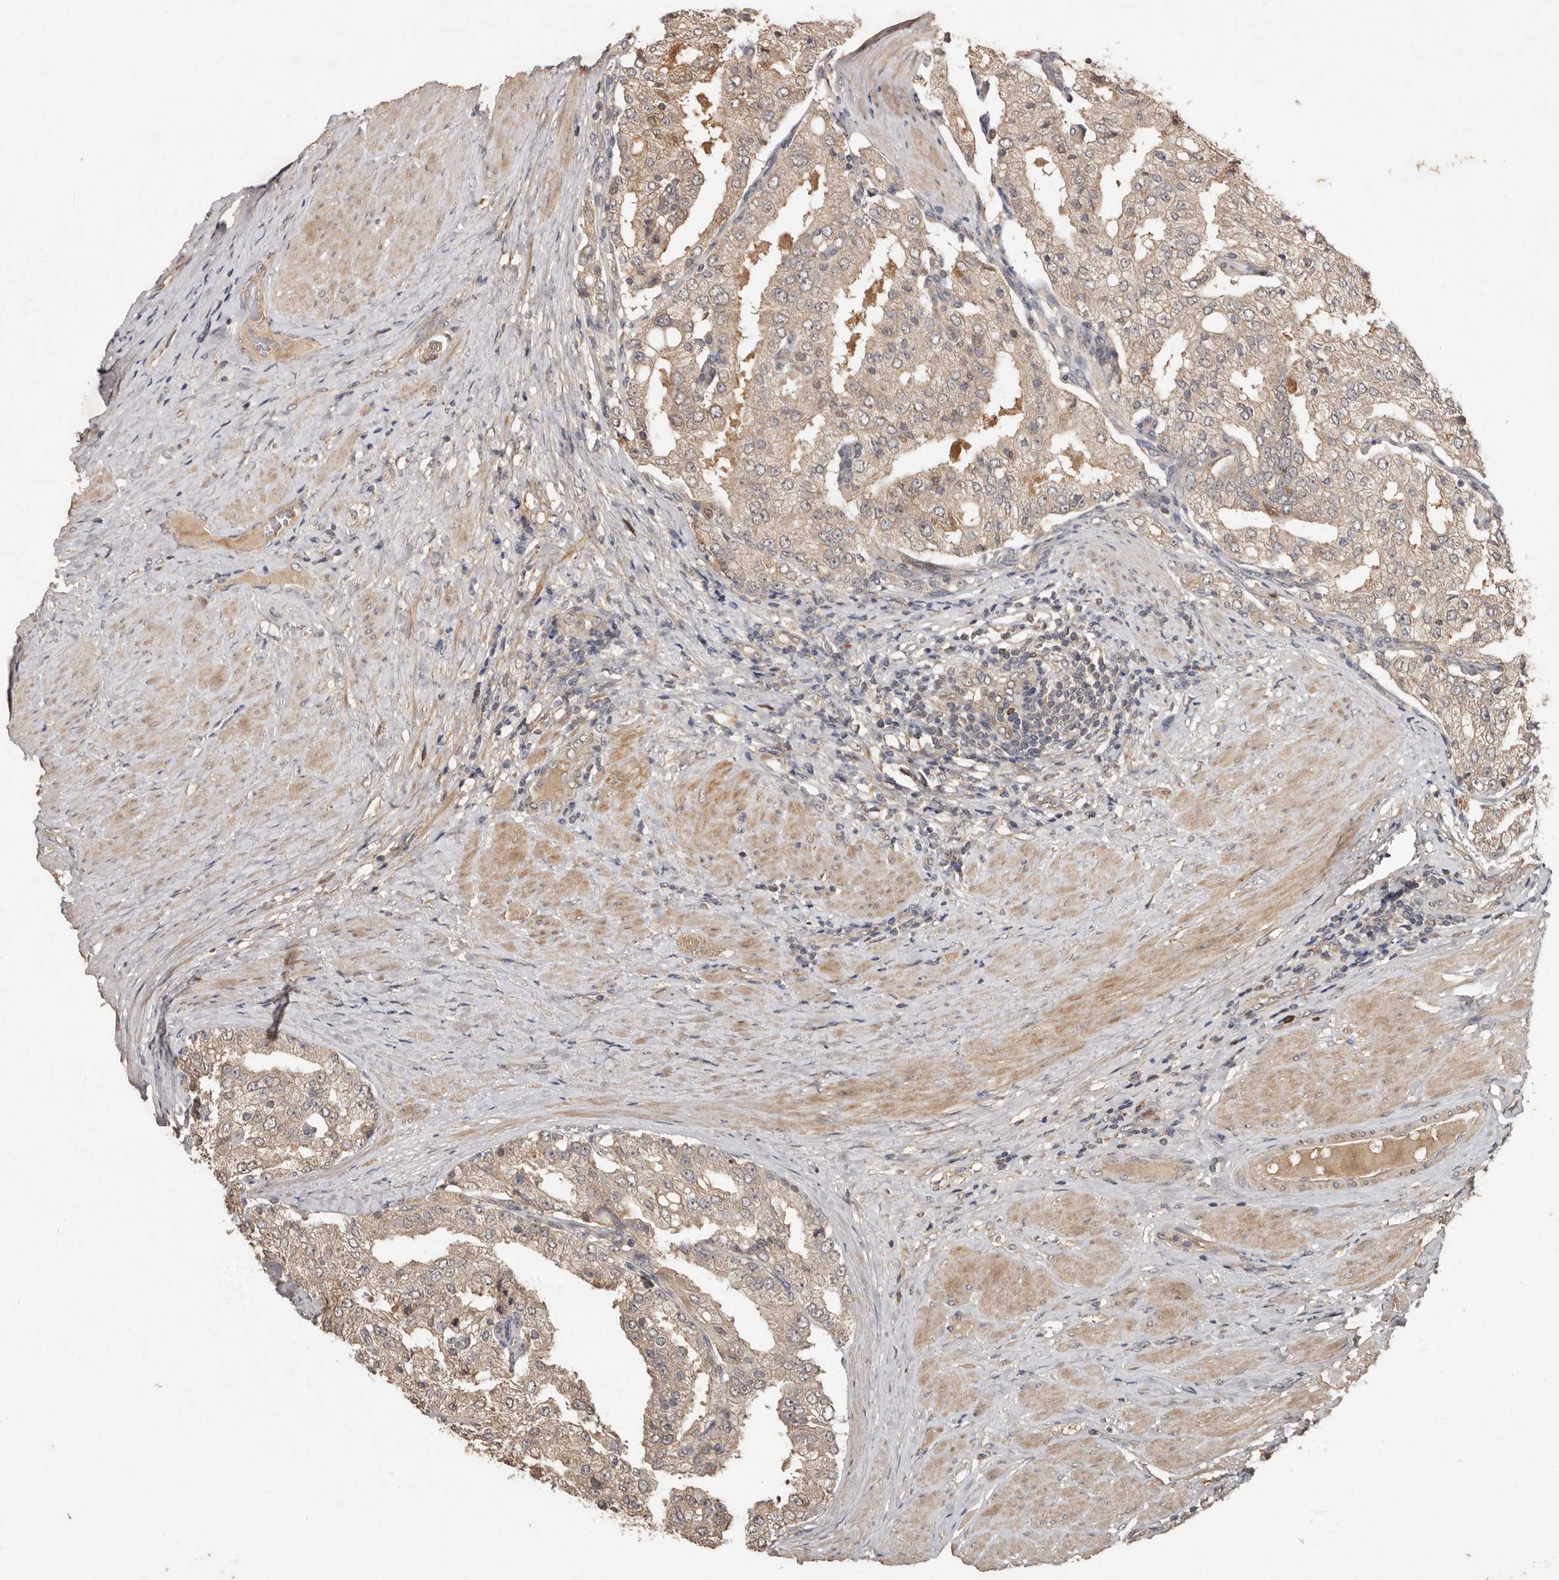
{"staining": {"intensity": "weak", "quantity": ">75%", "location": "cytoplasmic/membranous,nuclear"}, "tissue": "prostate cancer", "cell_type": "Tumor cells", "image_type": "cancer", "snomed": [{"axis": "morphology", "description": "Adenocarcinoma, High grade"}, {"axis": "topography", "description": "Prostate"}], "caption": "High-grade adenocarcinoma (prostate) tissue displays weak cytoplasmic/membranous and nuclear positivity in about >75% of tumor cells", "gene": "KIF26B", "patient": {"sex": "male", "age": 50}}